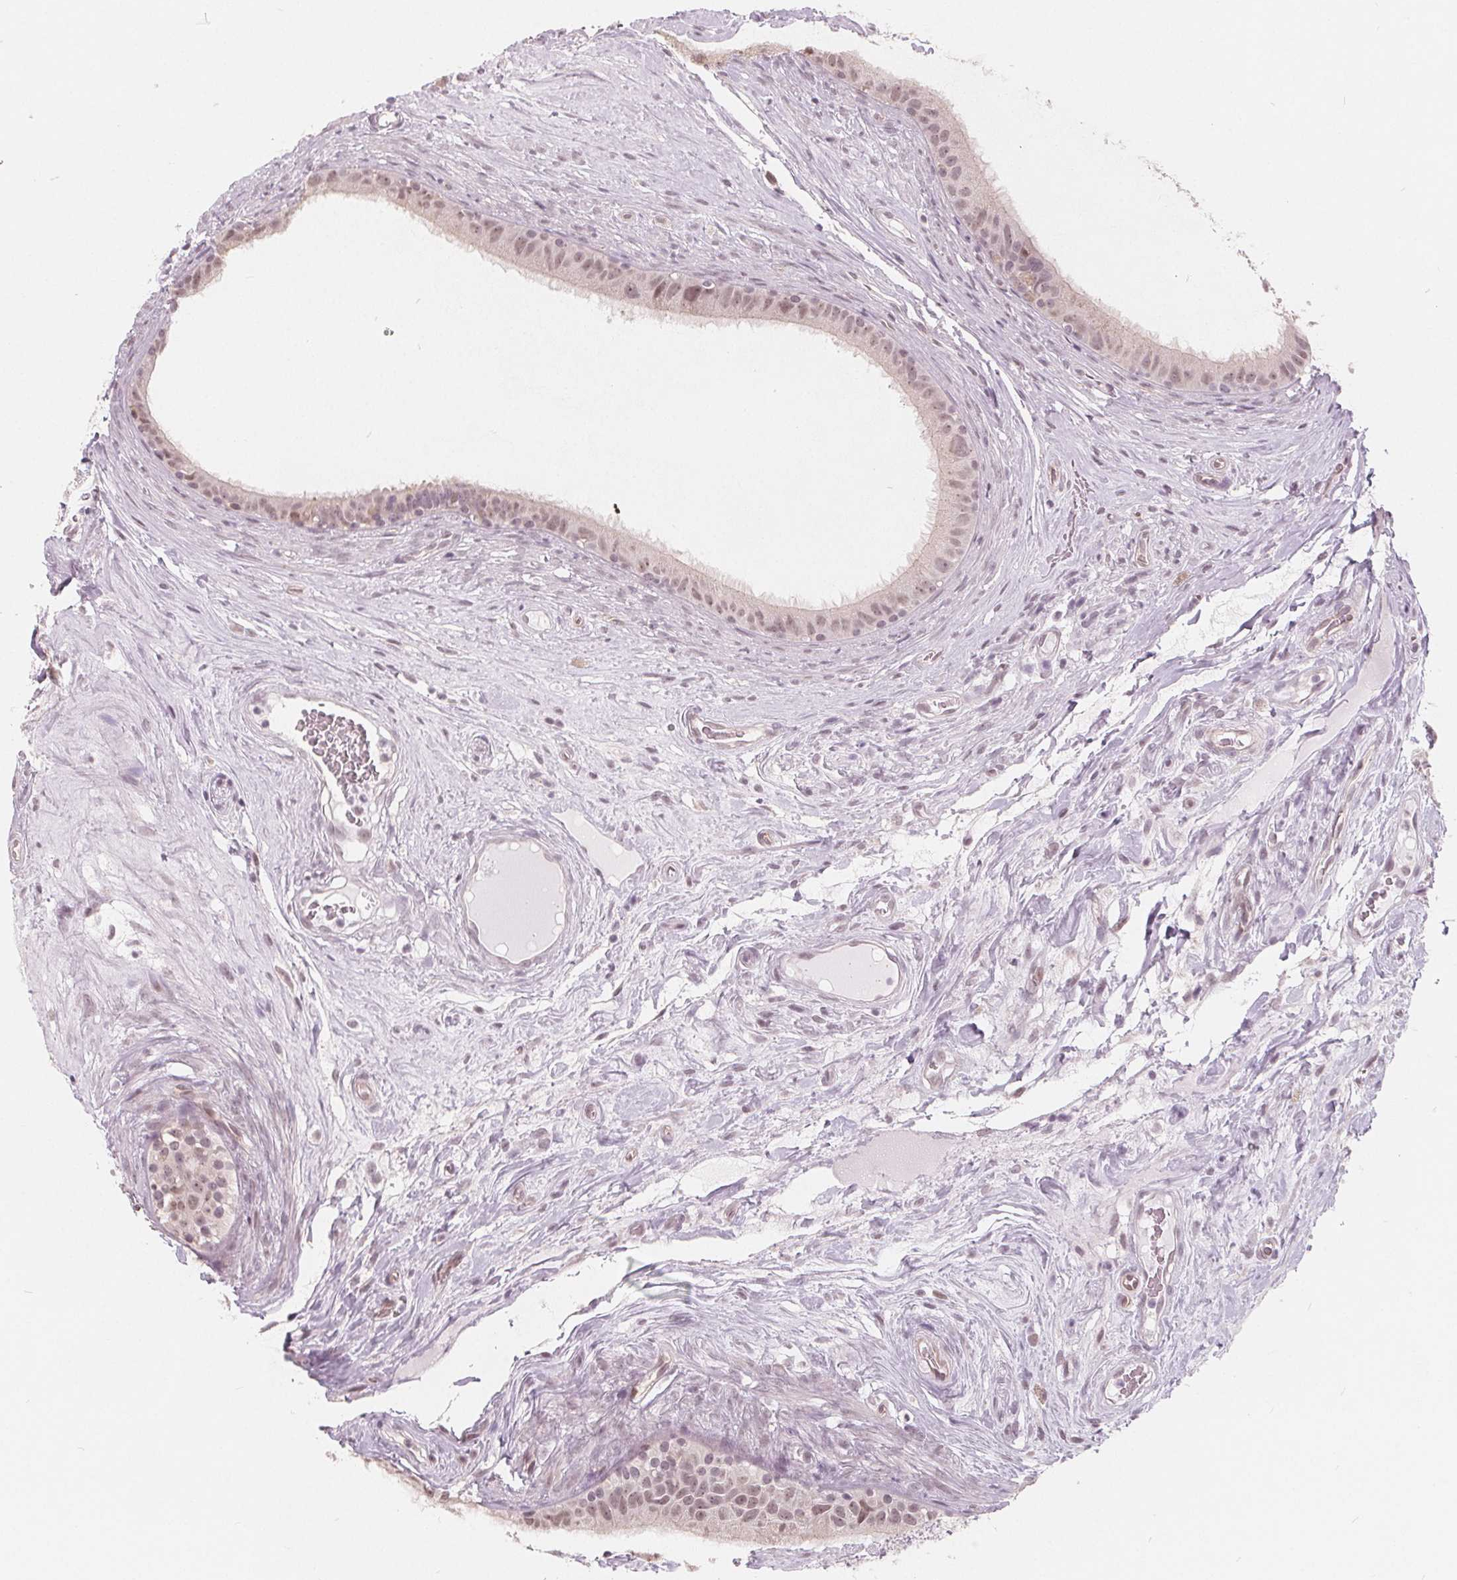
{"staining": {"intensity": "weak", "quantity": "25%-75%", "location": "cytoplasmic/membranous,nuclear"}, "tissue": "epididymis", "cell_type": "Glandular cells", "image_type": "normal", "snomed": [{"axis": "morphology", "description": "Normal tissue, NOS"}, {"axis": "topography", "description": "Epididymis"}], "caption": "The micrograph shows staining of unremarkable epididymis, revealing weak cytoplasmic/membranous,nuclear protein expression (brown color) within glandular cells.", "gene": "NUP210L", "patient": {"sex": "male", "age": 59}}